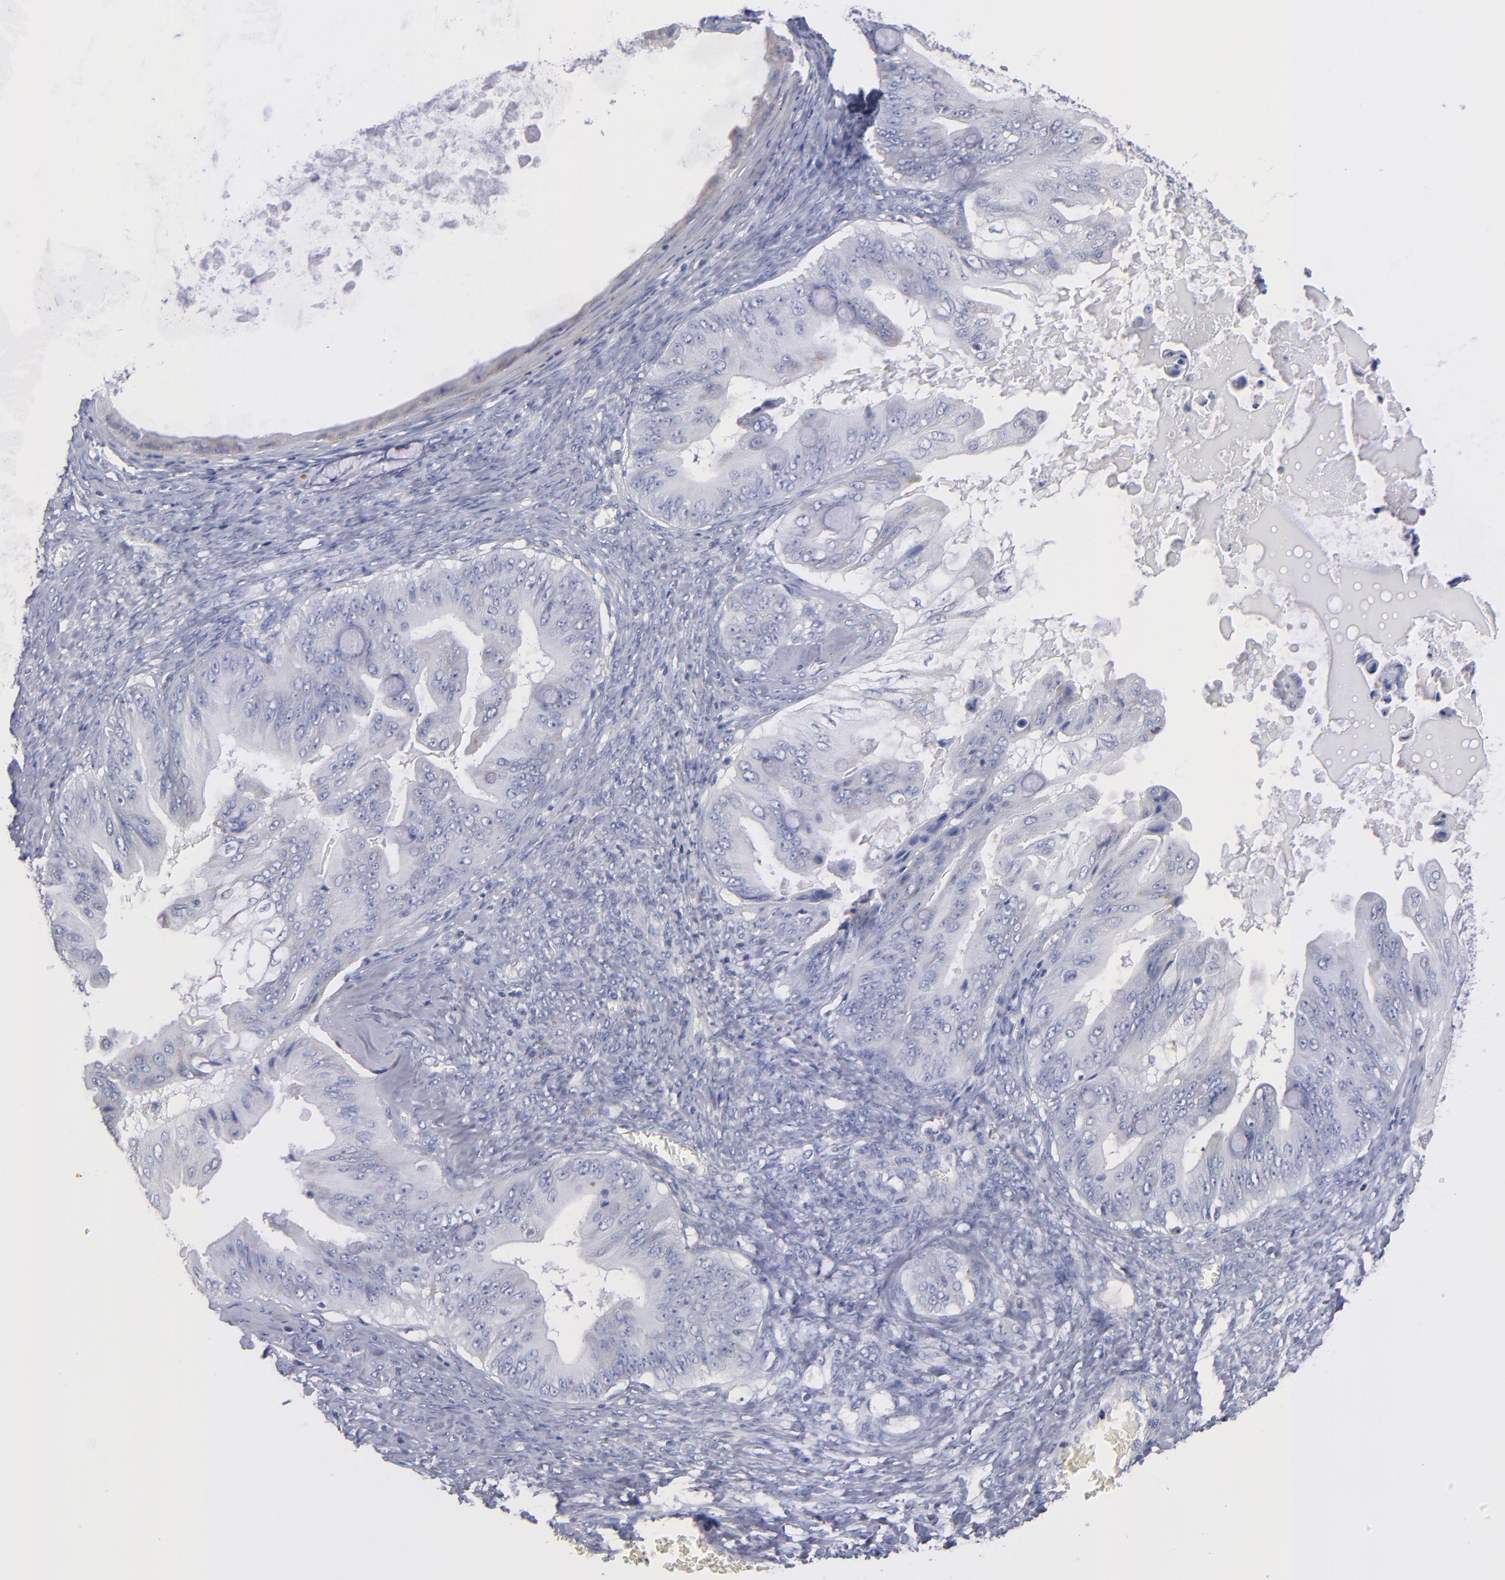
{"staining": {"intensity": "weak", "quantity": "<25%", "location": "cytoplasmic/membranous"}, "tissue": "ovarian cancer", "cell_type": "Tumor cells", "image_type": "cancer", "snomed": [{"axis": "morphology", "description": "Cystadenocarcinoma, mucinous, NOS"}, {"axis": "topography", "description": "Ovary"}], "caption": "The image displays no significant expression in tumor cells of ovarian mucinous cystadenocarcinoma.", "gene": "MFGE8", "patient": {"sex": "female", "age": 37}}